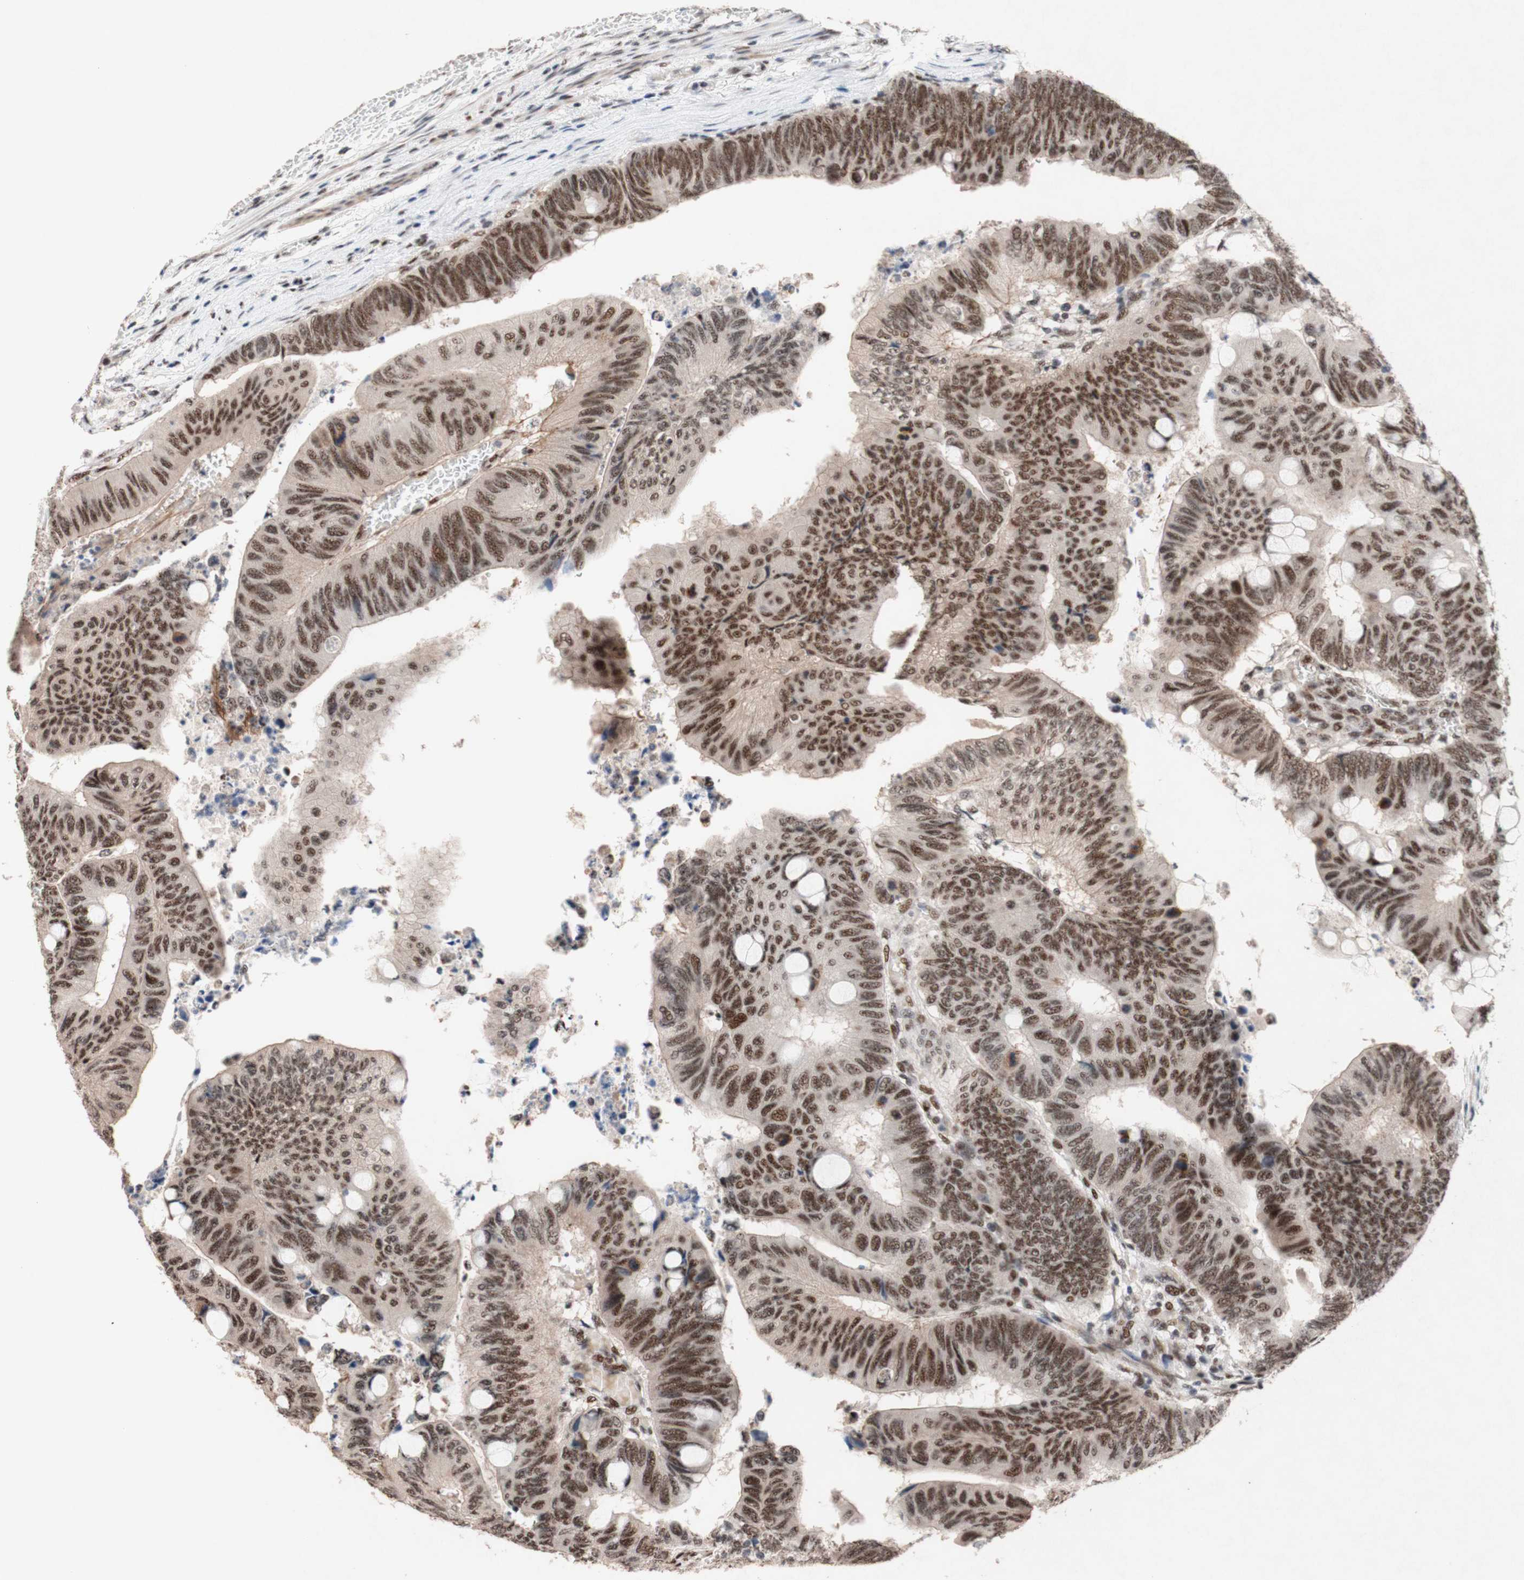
{"staining": {"intensity": "moderate", "quantity": ">75%", "location": "nuclear"}, "tissue": "colorectal cancer", "cell_type": "Tumor cells", "image_type": "cancer", "snomed": [{"axis": "morphology", "description": "Normal tissue, NOS"}, {"axis": "morphology", "description": "Adenocarcinoma, NOS"}, {"axis": "topography", "description": "Rectum"}, {"axis": "topography", "description": "Peripheral nerve tissue"}], "caption": "This is a micrograph of immunohistochemistry (IHC) staining of adenocarcinoma (colorectal), which shows moderate staining in the nuclear of tumor cells.", "gene": "TLE1", "patient": {"sex": "male", "age": 92}}